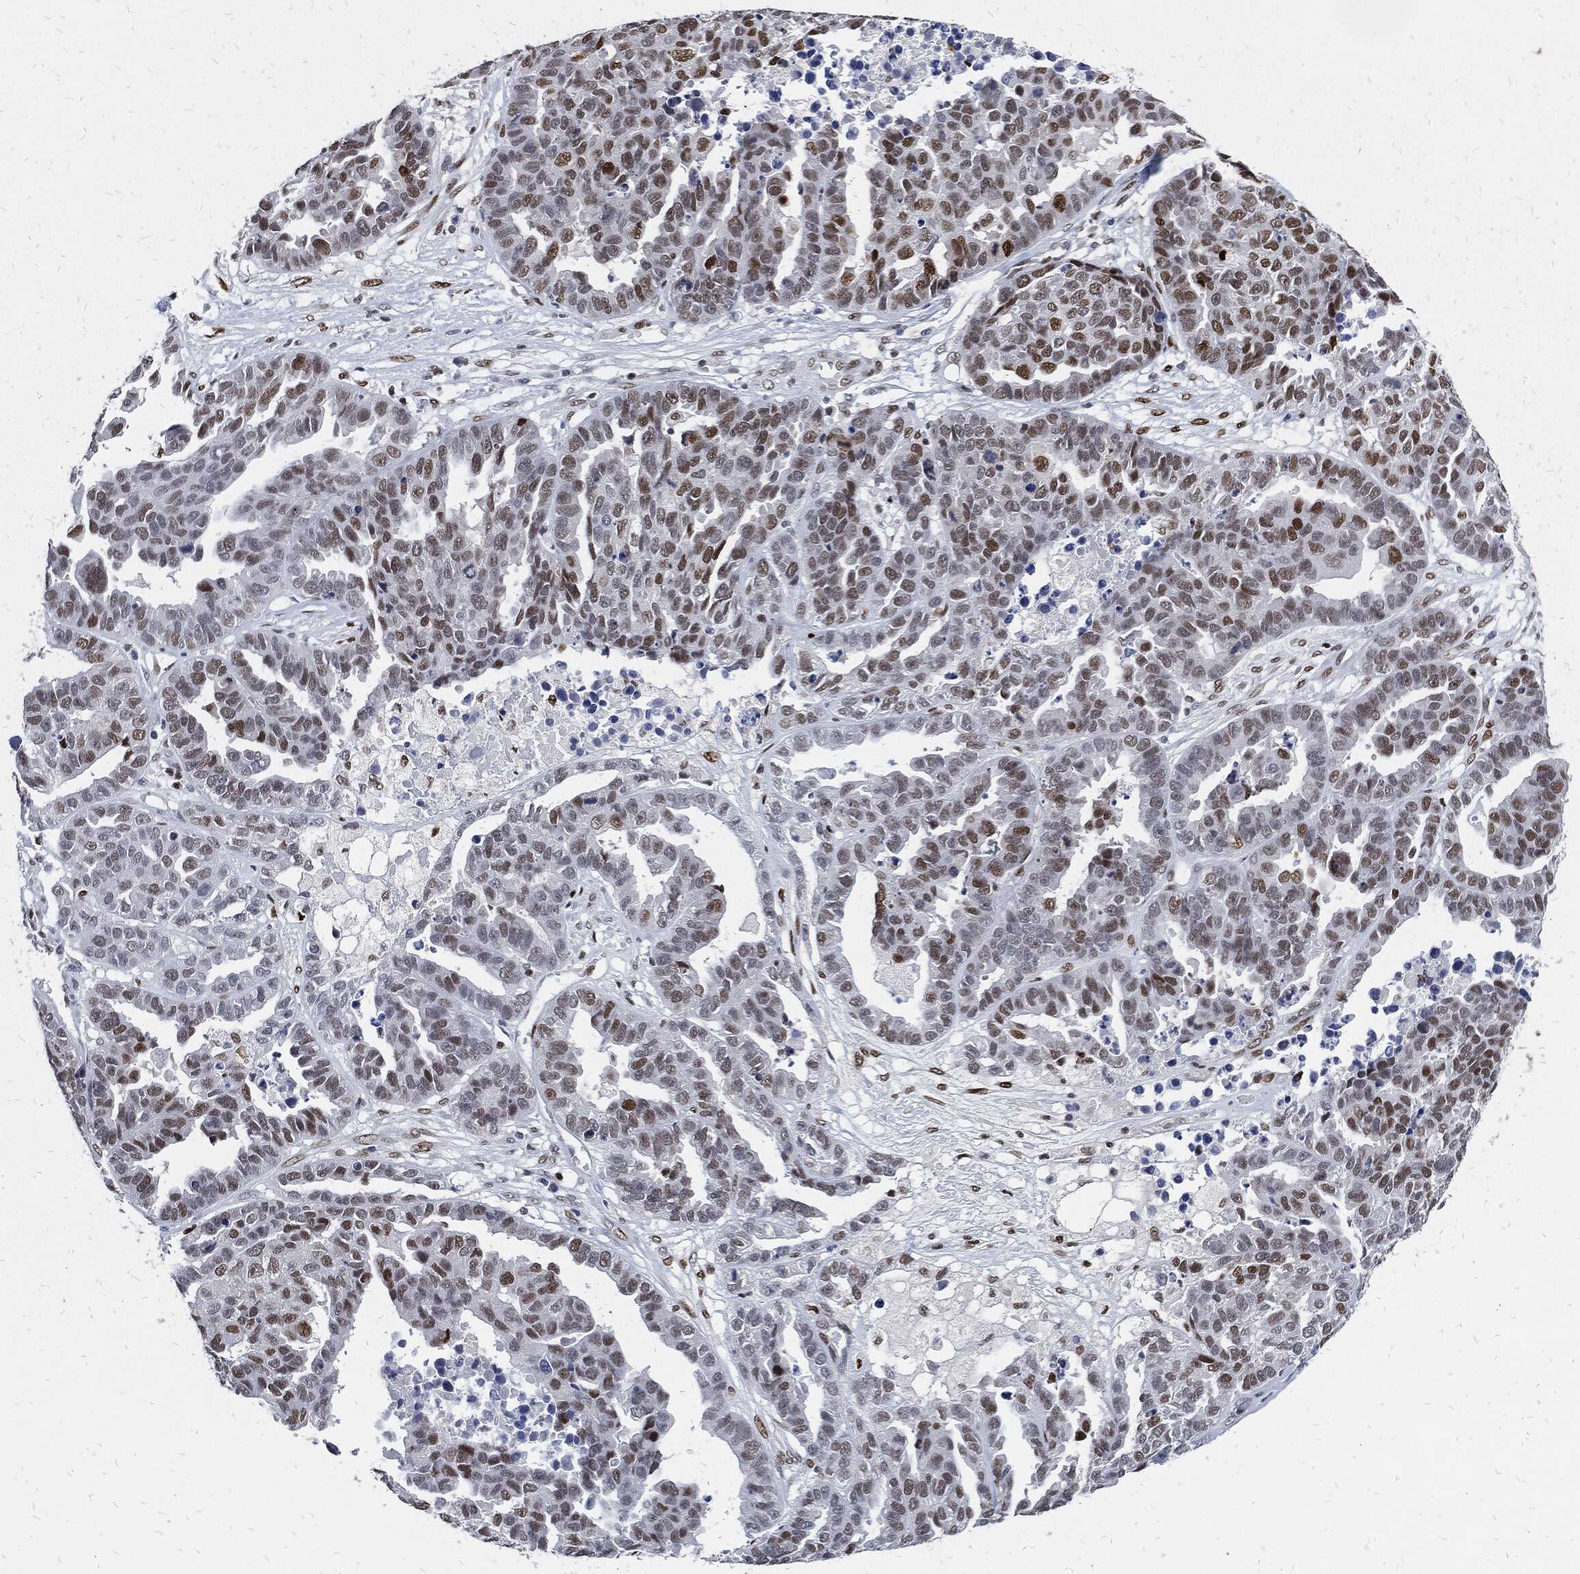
{"staining": {"intensity": "moderate", "quantity": "25%-75%", "location": "nuclear"}, "tissue": "ovarian cancer", "cell_type": "Tumor cells", "image_type": "cancer", "snomed": [{"axis": "morphology", "description": "Cystadenocarcinoma, serous, NOS"}, {"axis": "topography", "description": "Ovary"}], "caption": "Moderate nuclear protein expression is seen in approximately 25%-75% of tumor cells in ovarian serous cystadenocarcinoma.", "gene": "JUN", "patient": {"sex": "female", "age": 87}}